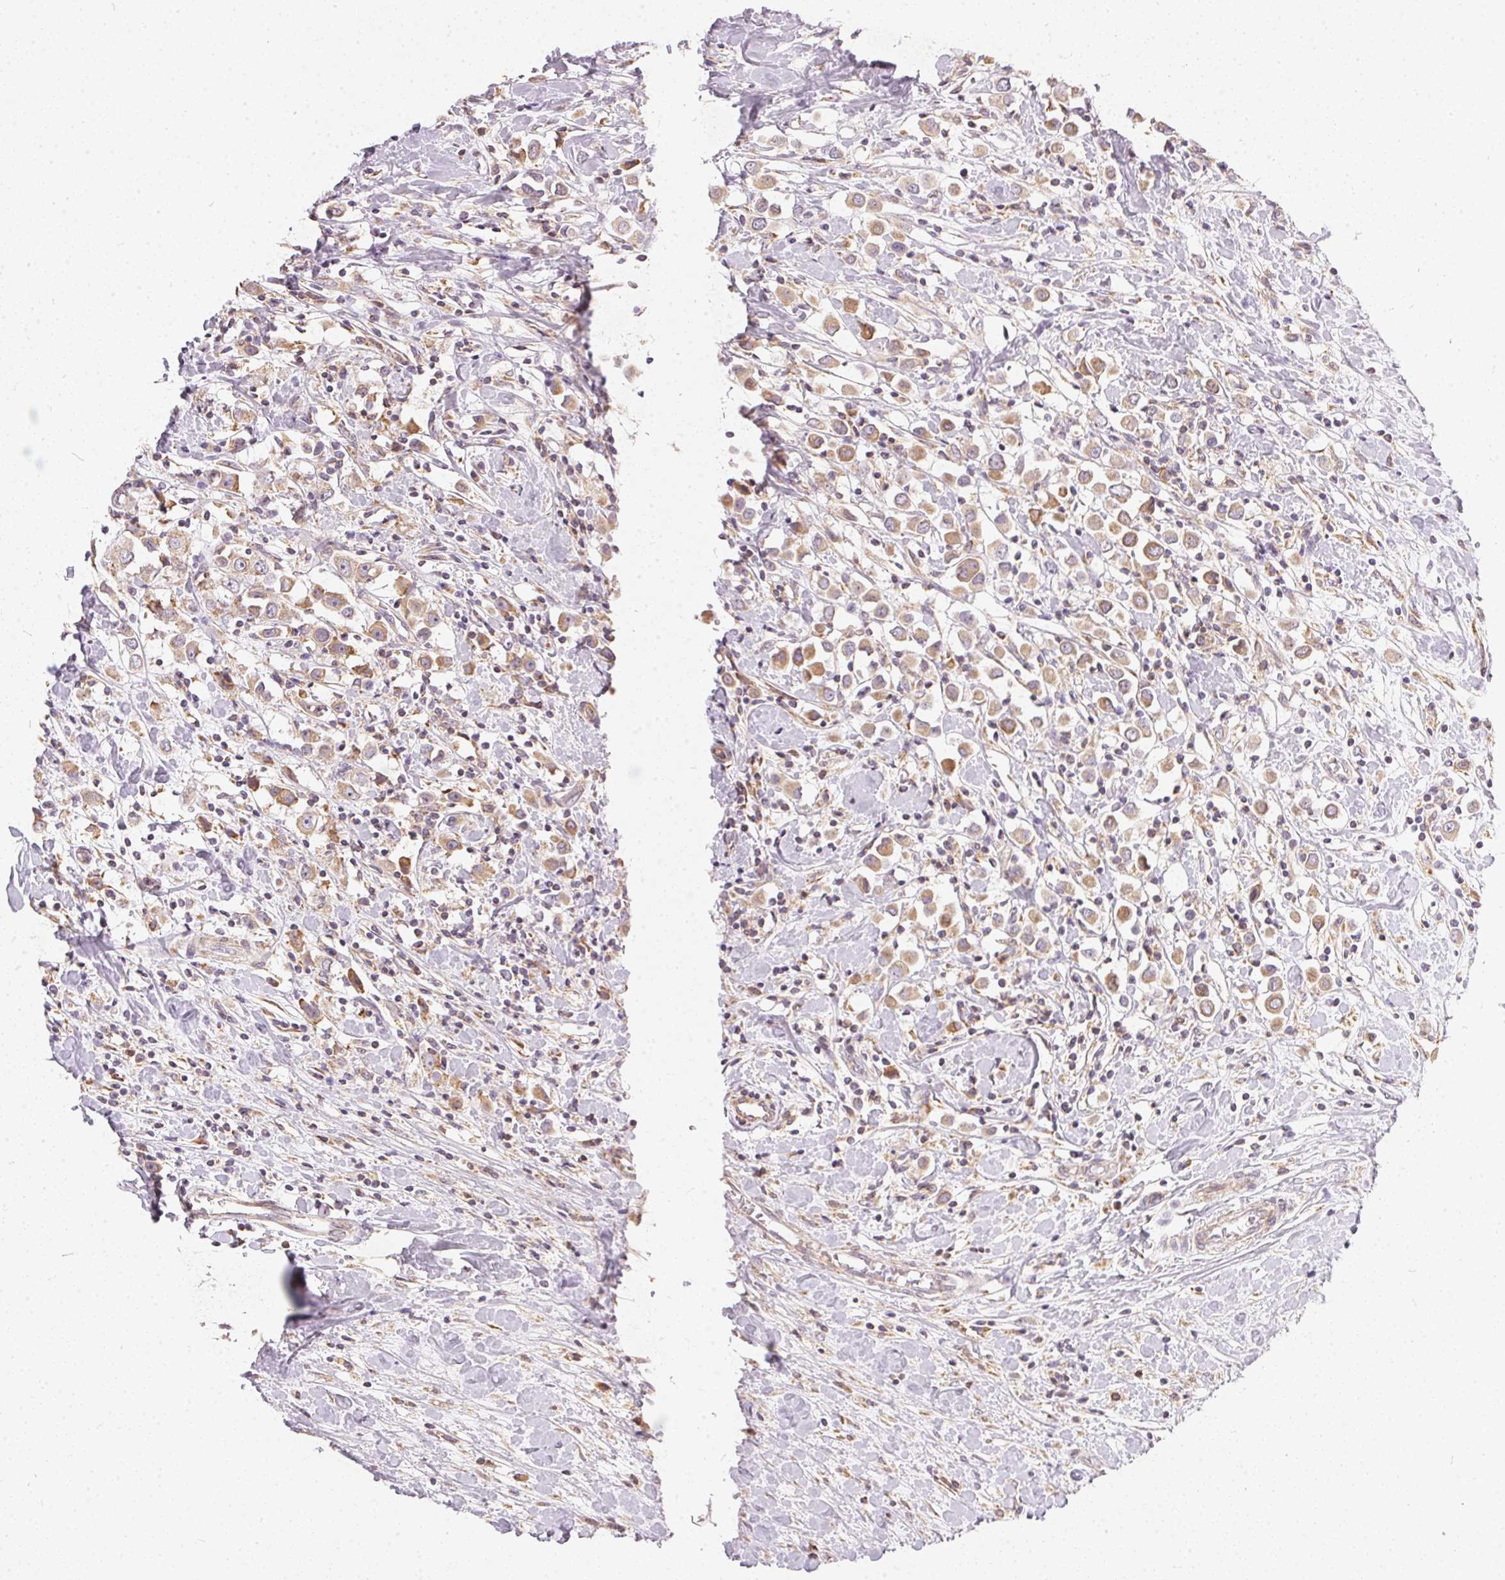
{"staining": {"intensity": "moderate", "quantity": ">75%", "location": "cytoplasmic/membranous"}, "tissue": "breast cancer", "cell_type": "Tumor cells", "image_type": "cancer", "snomed": [{"axis": "morphology", "description": "Duct carcinoma"}, {"axis": "topography", "description": "Breast"}], "caption": "DAB immunohistochemical staining of human breast cancer (invasive ductal carcinoma) shows moderate cytoplasmic/membranous protein expression in about >75% of tumor cells.", "gene": "VWA5B2", "patient": {"sex": "female", "age": 61}}